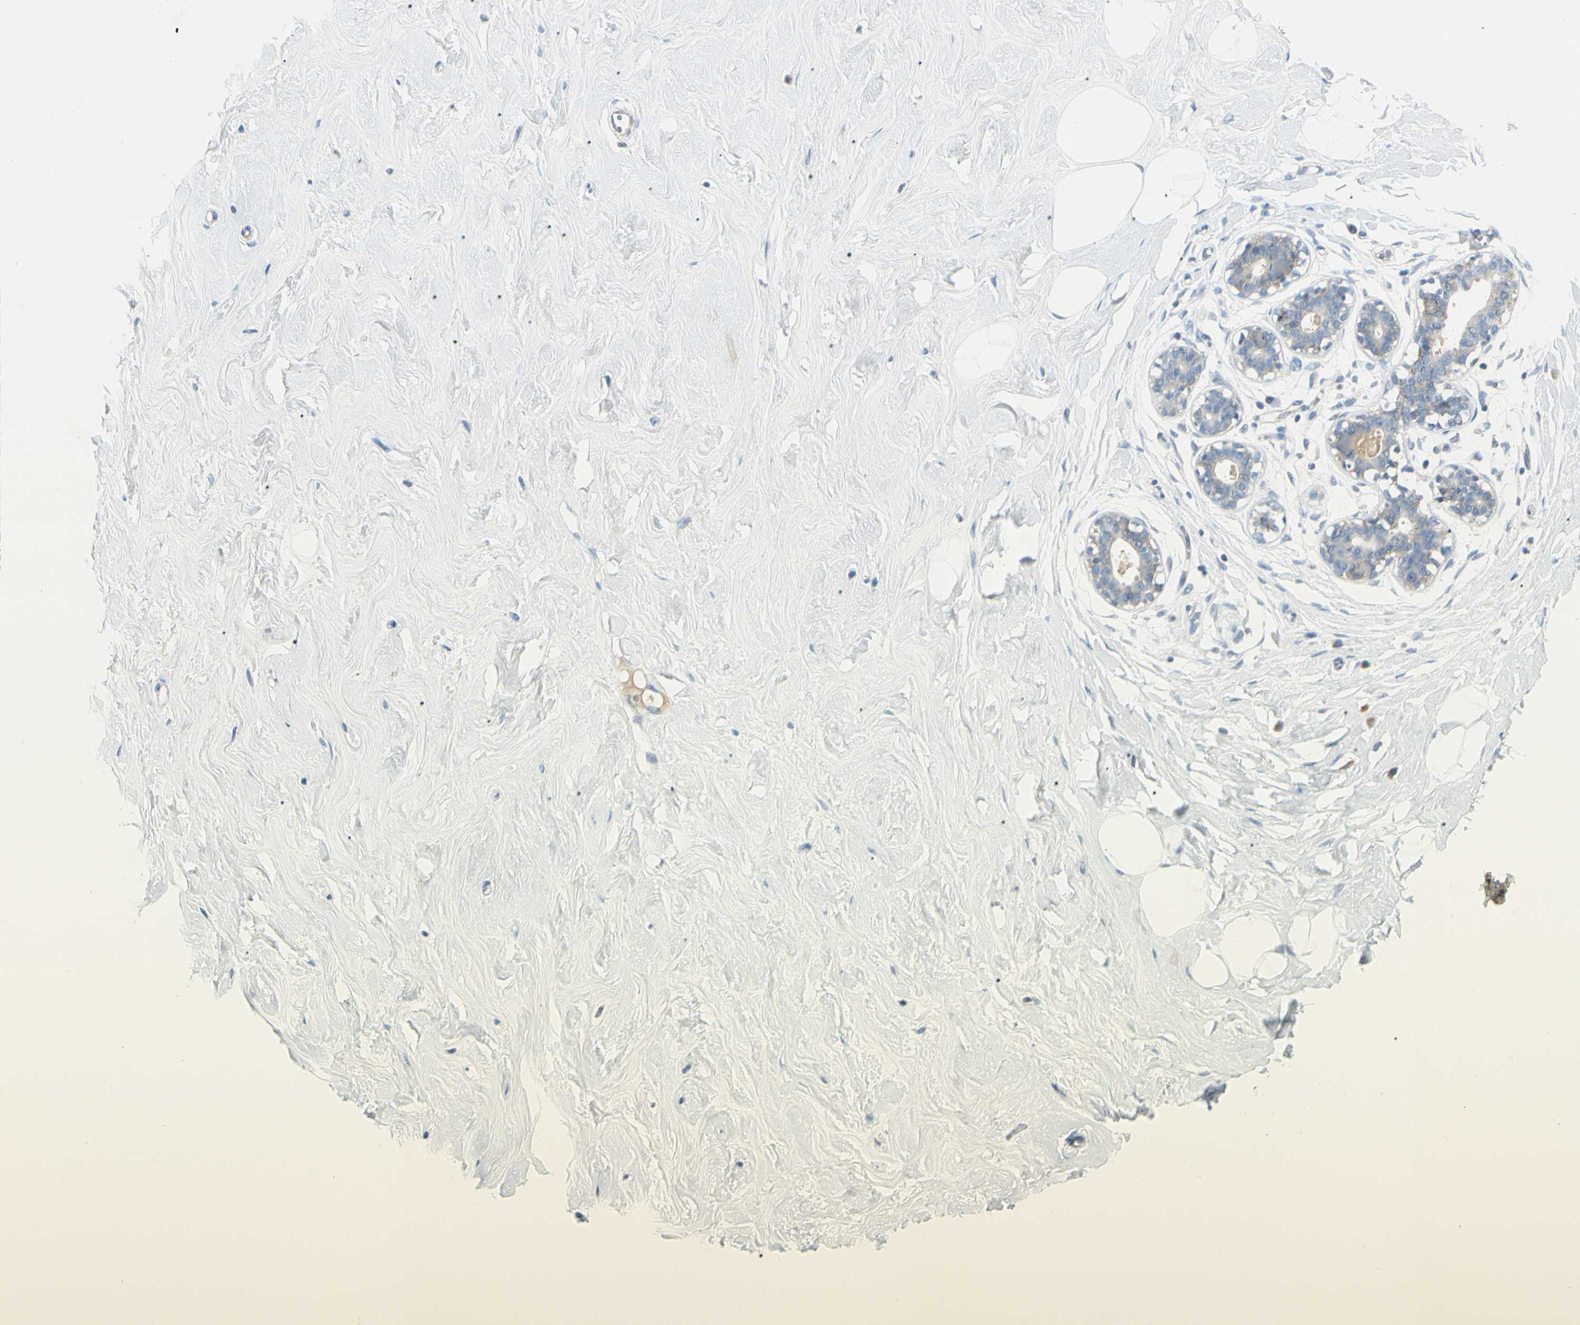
{"staining": {"intensity": "negative", "quantity": "none", "location": "none"}, "tissue": "breast", "cell_type": "Adipocytes", "image_type": "normal", "snomed": [{"axis": "morphology", "description": "Normal tissue, NOS"}, {"axis": "topography", "description": "Breast"}], "caption": "The immunohistochemistry (IHC) histopathology image has no significant positivity in adipocytes of breast.", "gene": "SLC6A15", "patient": {"sex": "female", "age": 23}}